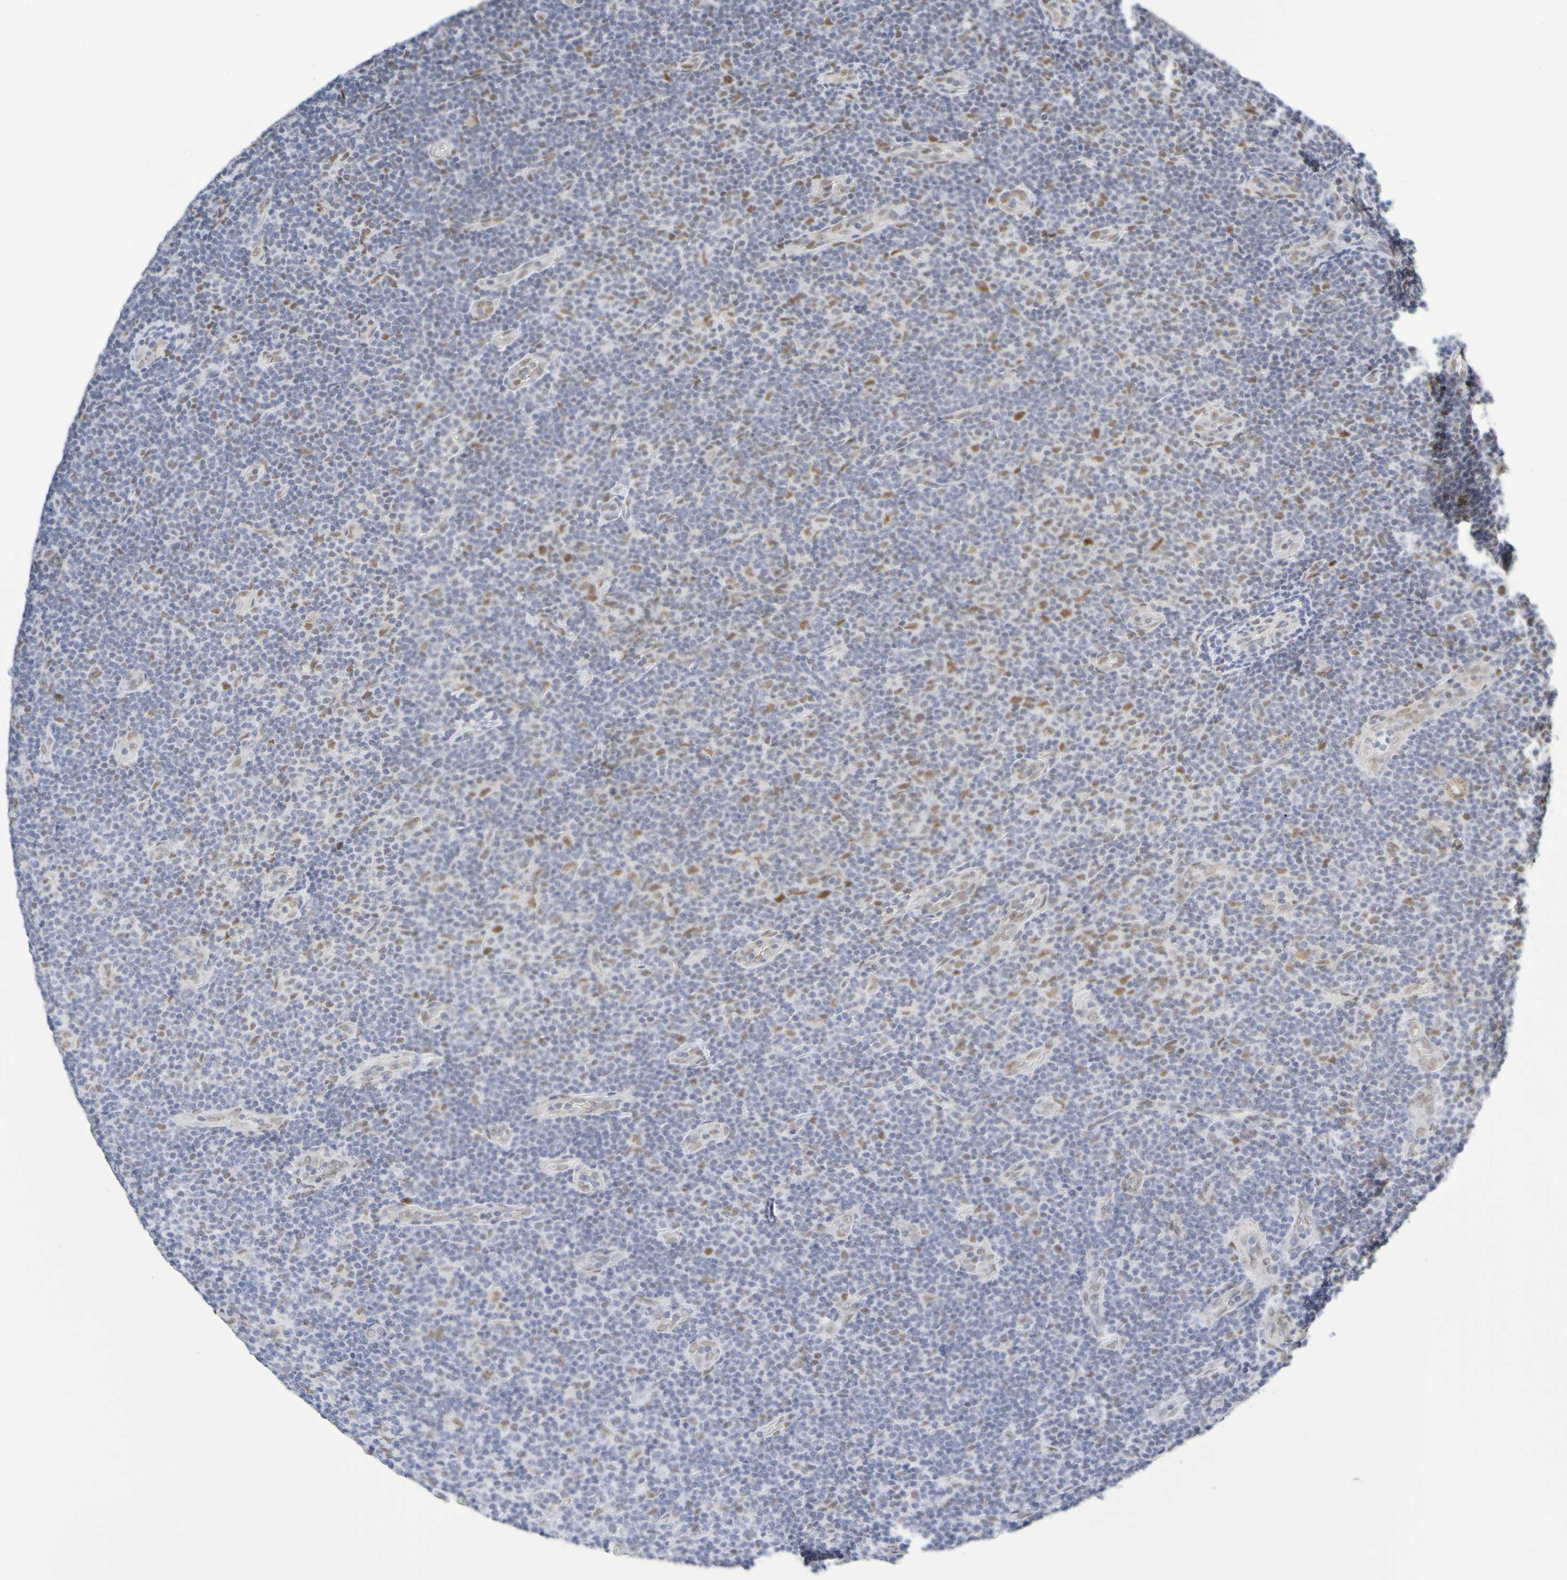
{"staining": {"intensity": "weak", "quantity": "25%-75%", "location": "nuclear"}, "tissue": "lymphoma", "cell_type": "Tumor cells", "image_type": "cancer", "snomed": [{"axis": "morphology", "description": "Malignant lymphoma, non-Hodgkin's type, Low grade"}, {"axis": "topography", "description": "Lymph node"}], "caption": "Immunohistochemical staining of lymphoma displays low levels of weak nuclear protein expression in approximately 25%-75% of tumor cells.", "gene": "HDAC2", "patient": {"sex": "male", "age": 83}}